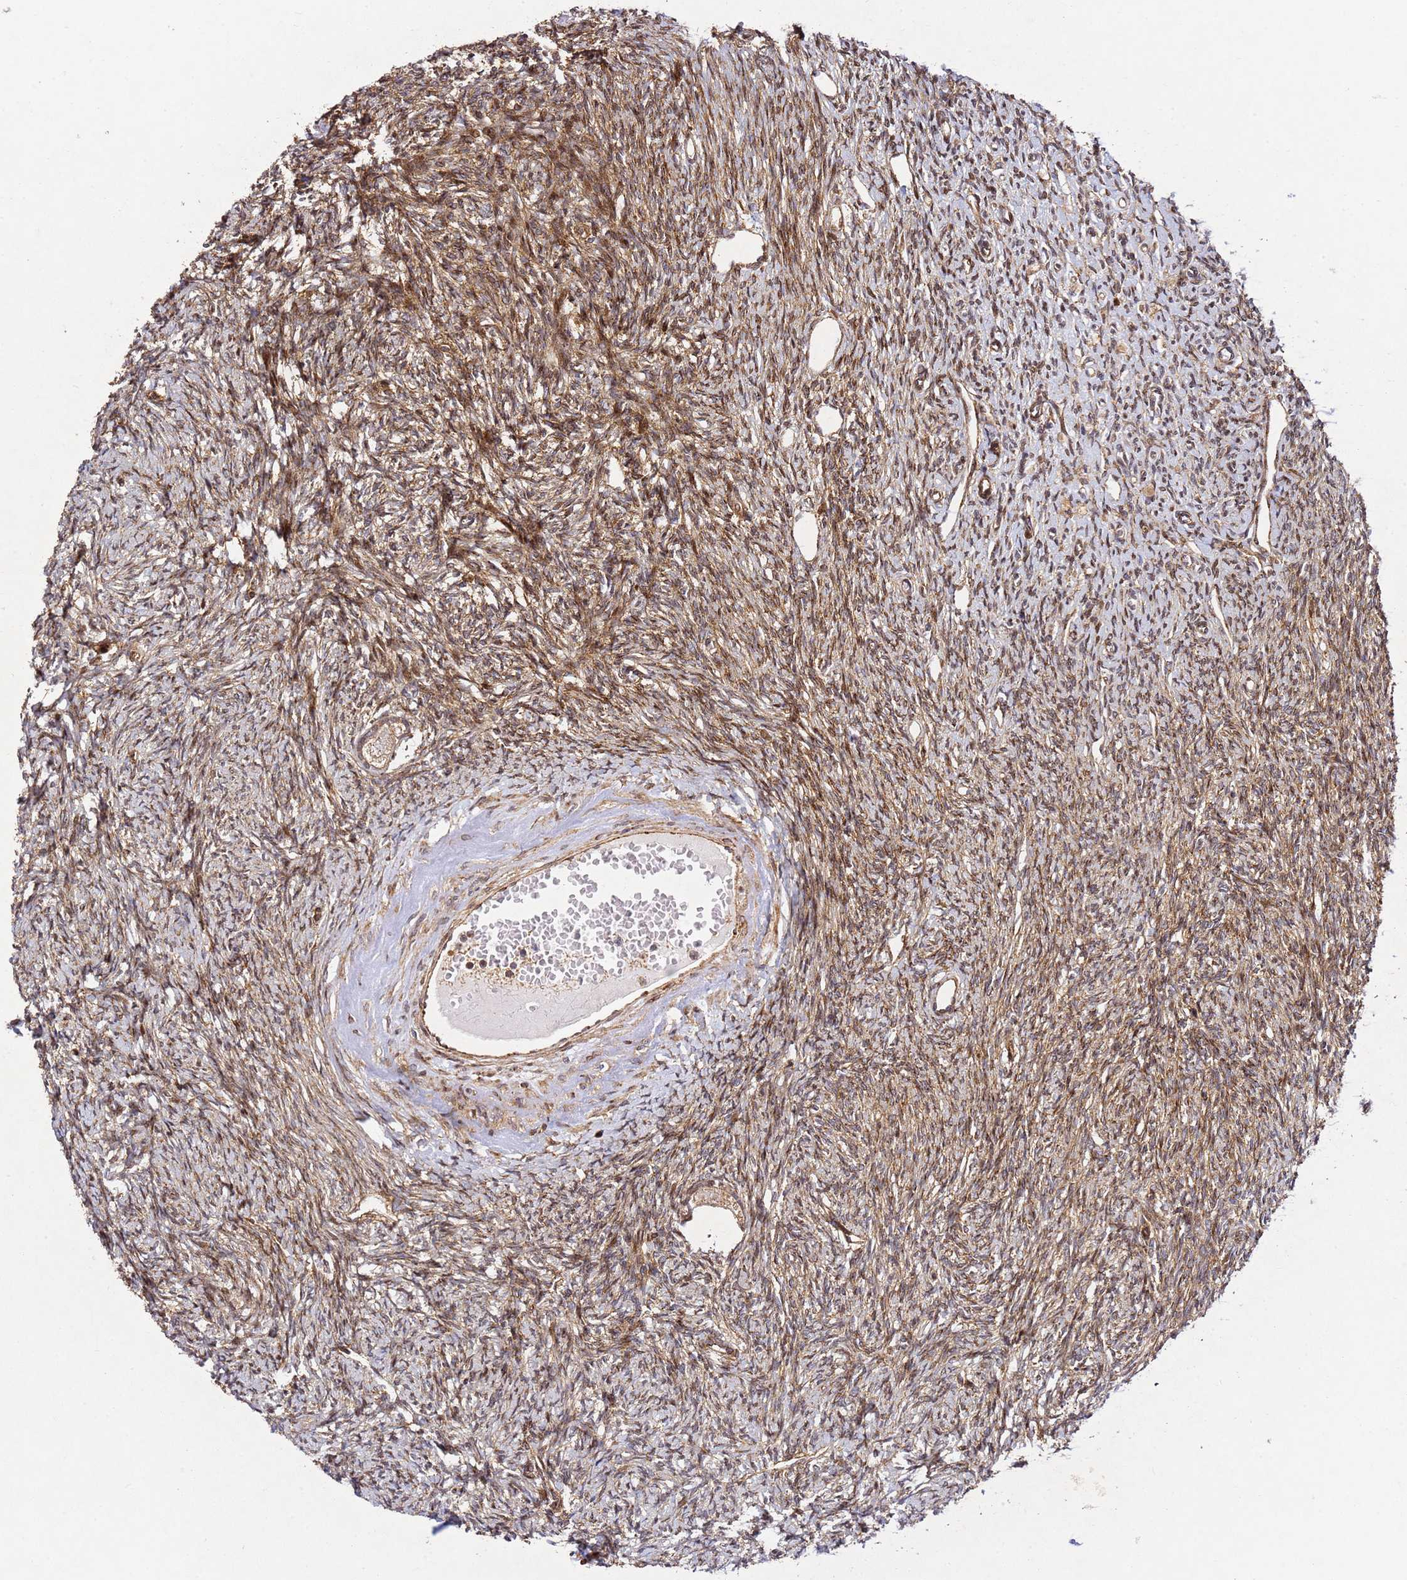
{"staining": {"intensity": "moderate", "quantity": ">75%", "location": "cytoplasmic/membranous,nuclear"}, "tissue": "ovary", "cell_type": "Ovarian stroma cells", "image_type": "normal", "snomed": [{"axis": "morphology", "description": "Normal tissue, NOS"}, {"axis": "morphology", "description": "Cyst, NOS"}, {"axis": "topography", "description": "Ovary"}], "caption": "High-power microscopy captured an IHC image of unremarkable ovary, revealing moderate cytoplasmic/membranous,nuclear staining in about >75% of ovarian stroma cells.", "gene": "ZNF296", "patient": {"sex": "female", "age": 33}}